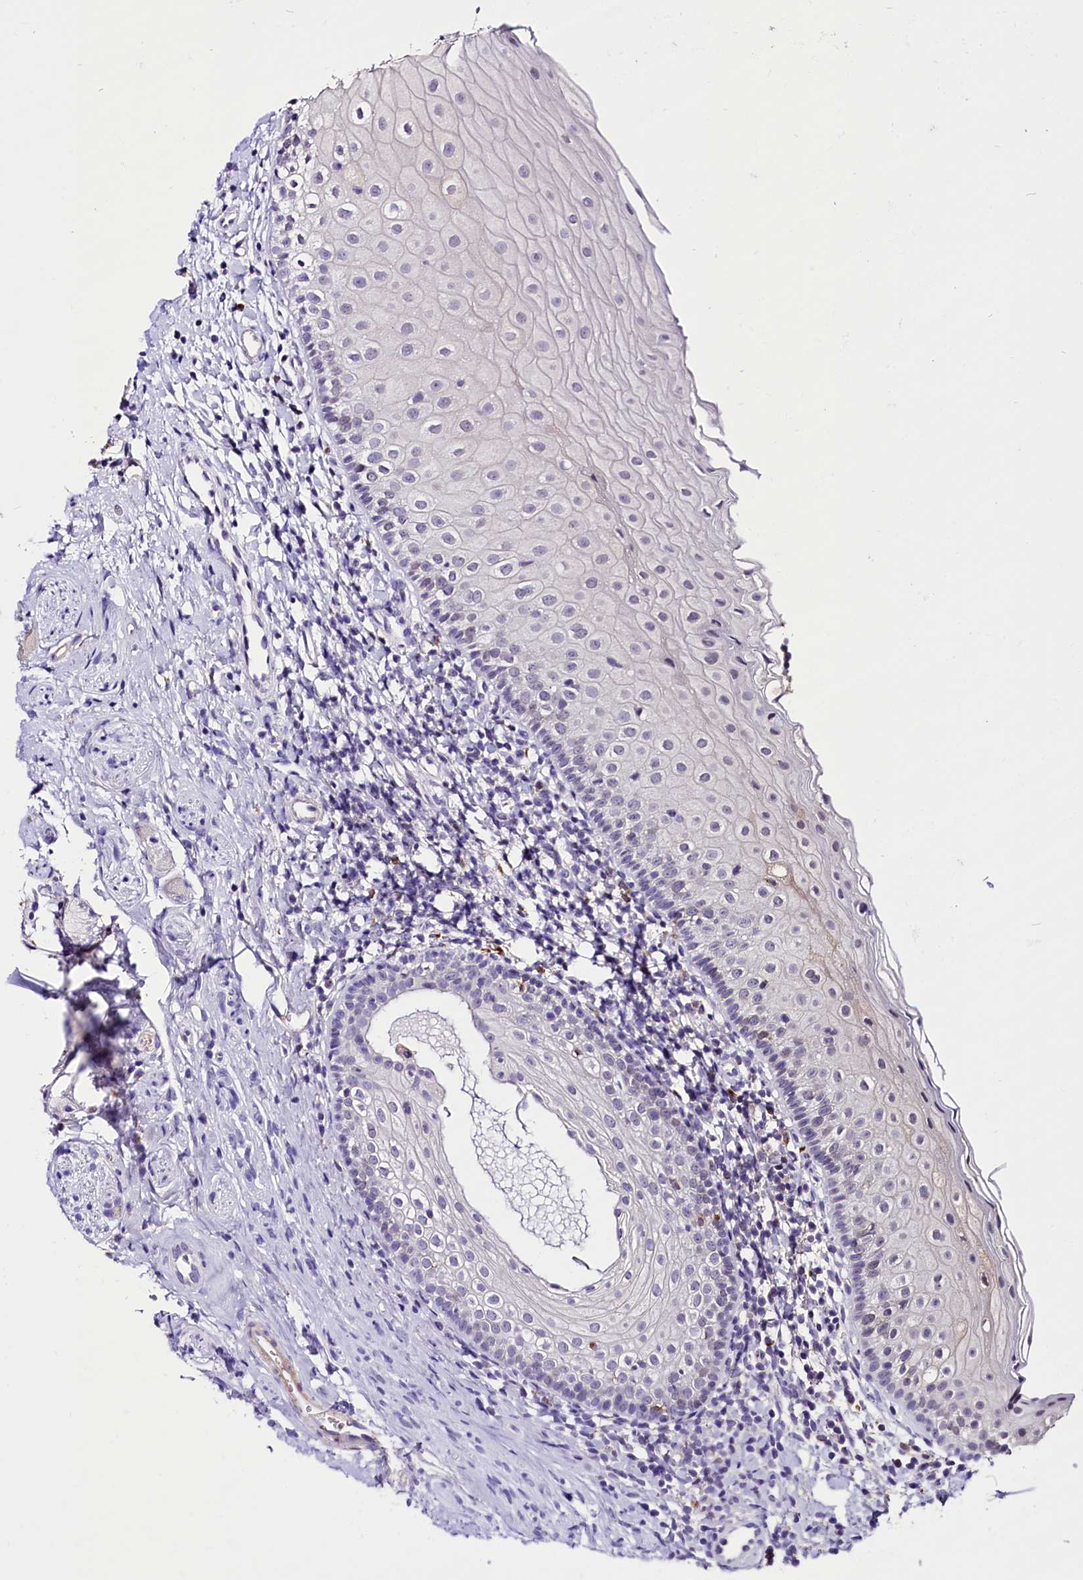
{"staining": {"intensity": "negative", "quantity": "none", "location": "none"}, "tissue": "oral mucosa", "cell_type": "Squamous epithelial cells", "image_type": "normal", "snomed": [{"axis": "morphology", "description": "Normal tissue, NOS"}, {"axis": "topography", "description": "Oral tissue"}], "caption": "An immunohistochemistry histopathology image of benign oral mucosa is shown. There is no staining in squamous epithelial cells of oral mucosa. (DAB (3,3'-diaminobenzidine) immunohistochemistry (IHC) with hematoxylin counter stain).", "gene": "MEX3B", "patient": {"sex": "male", "age": 46}}